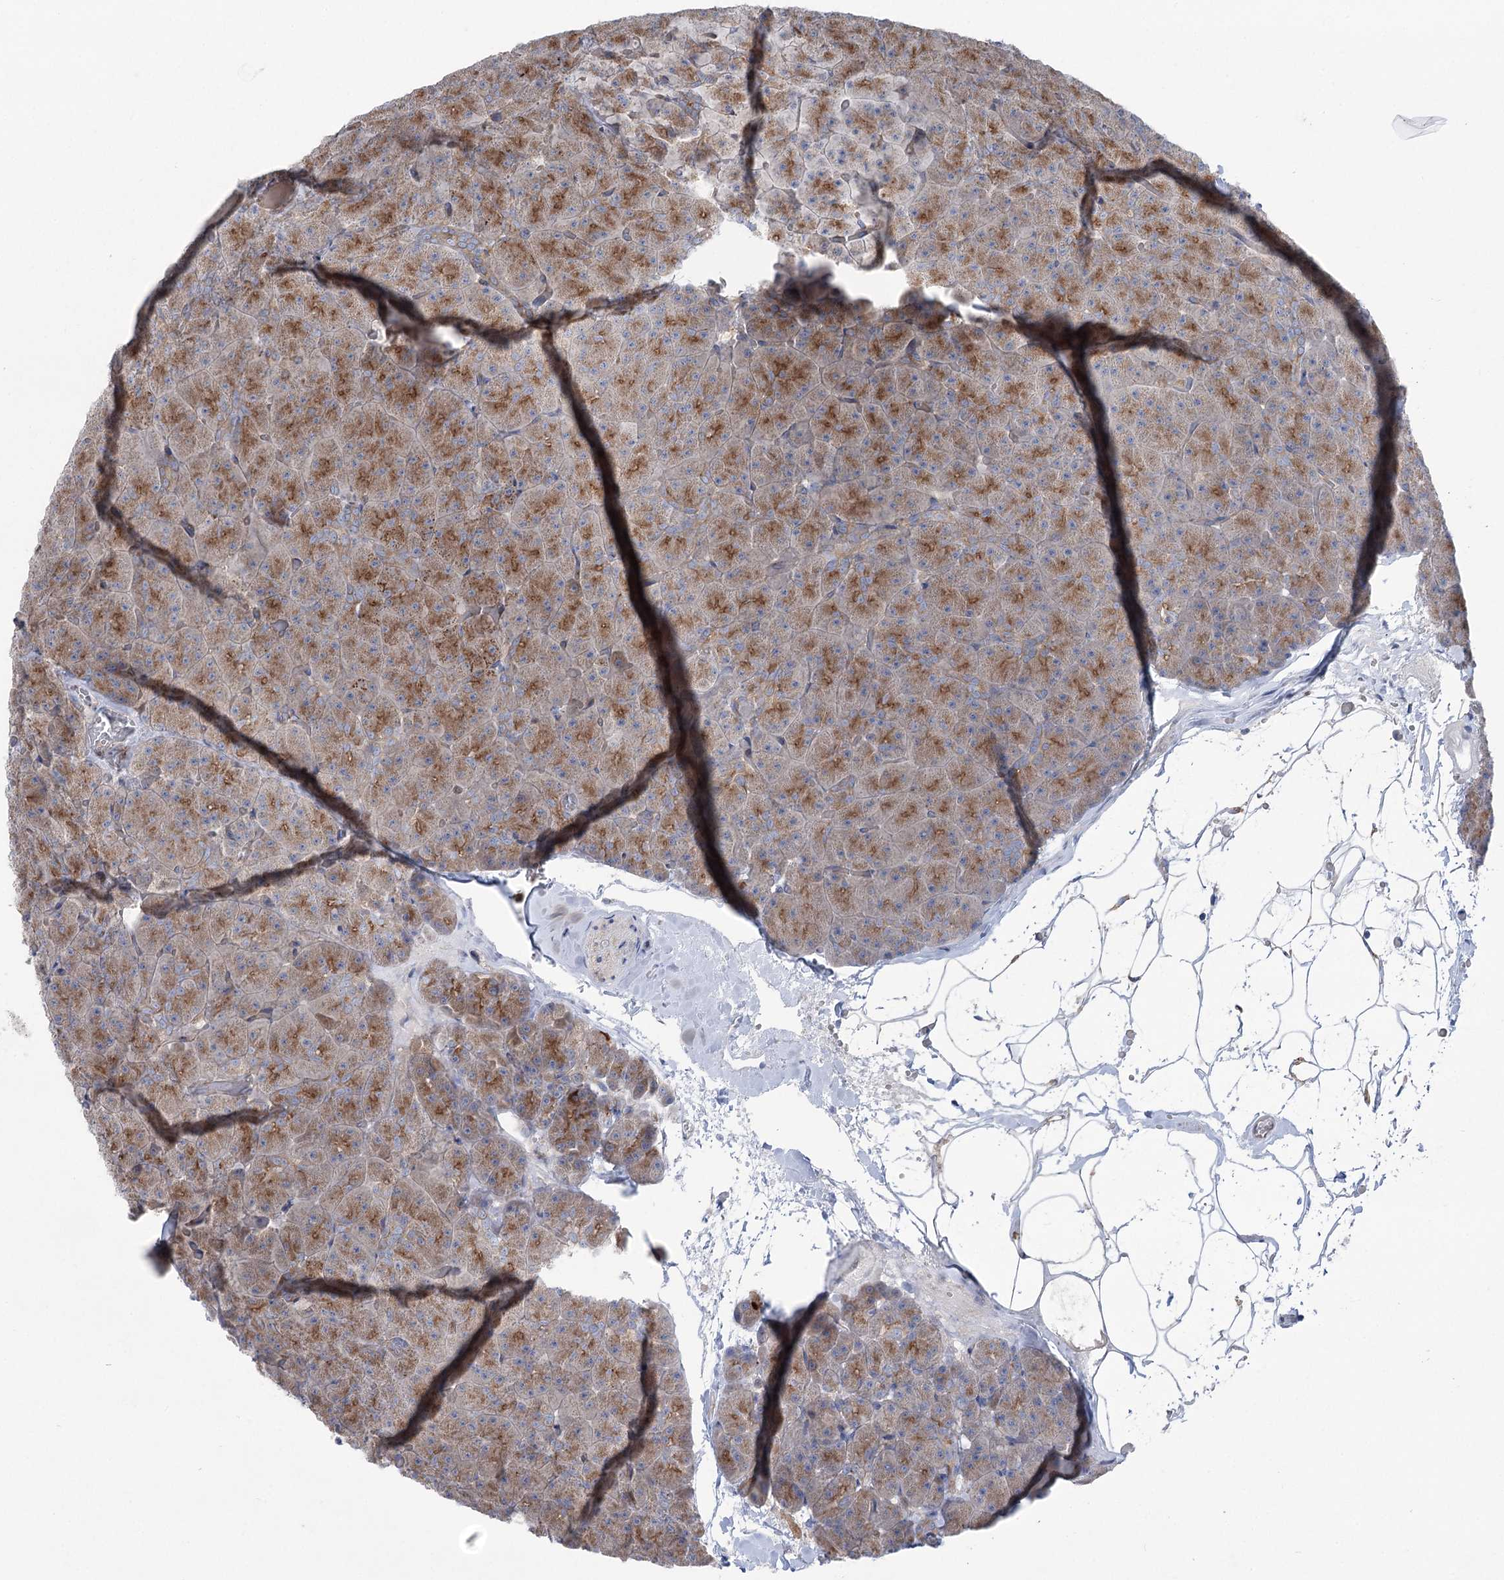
{"staining": {"intensity": "moderate", "quantity": ">75%", "location": "cytoplasmic/membranous"}, "tissue": "pancreas", "cell_type": "Exocrine glandular cells", "image_type": "normal", "snomed": [{"axis": "morphology", "description": "Normal tissue, NOS"}, {"axis": "topography", "description": "Pancreas"}], "caption": "Immunohistochemistry (DAB) staining of normal human pancreas demonstrates moderate cytoplasmic/membranous protein positivity in approximately >75% of exocrine glandular cells.", "gene": "SCN11A", "patient": {"sex": "male", "age": 36}}